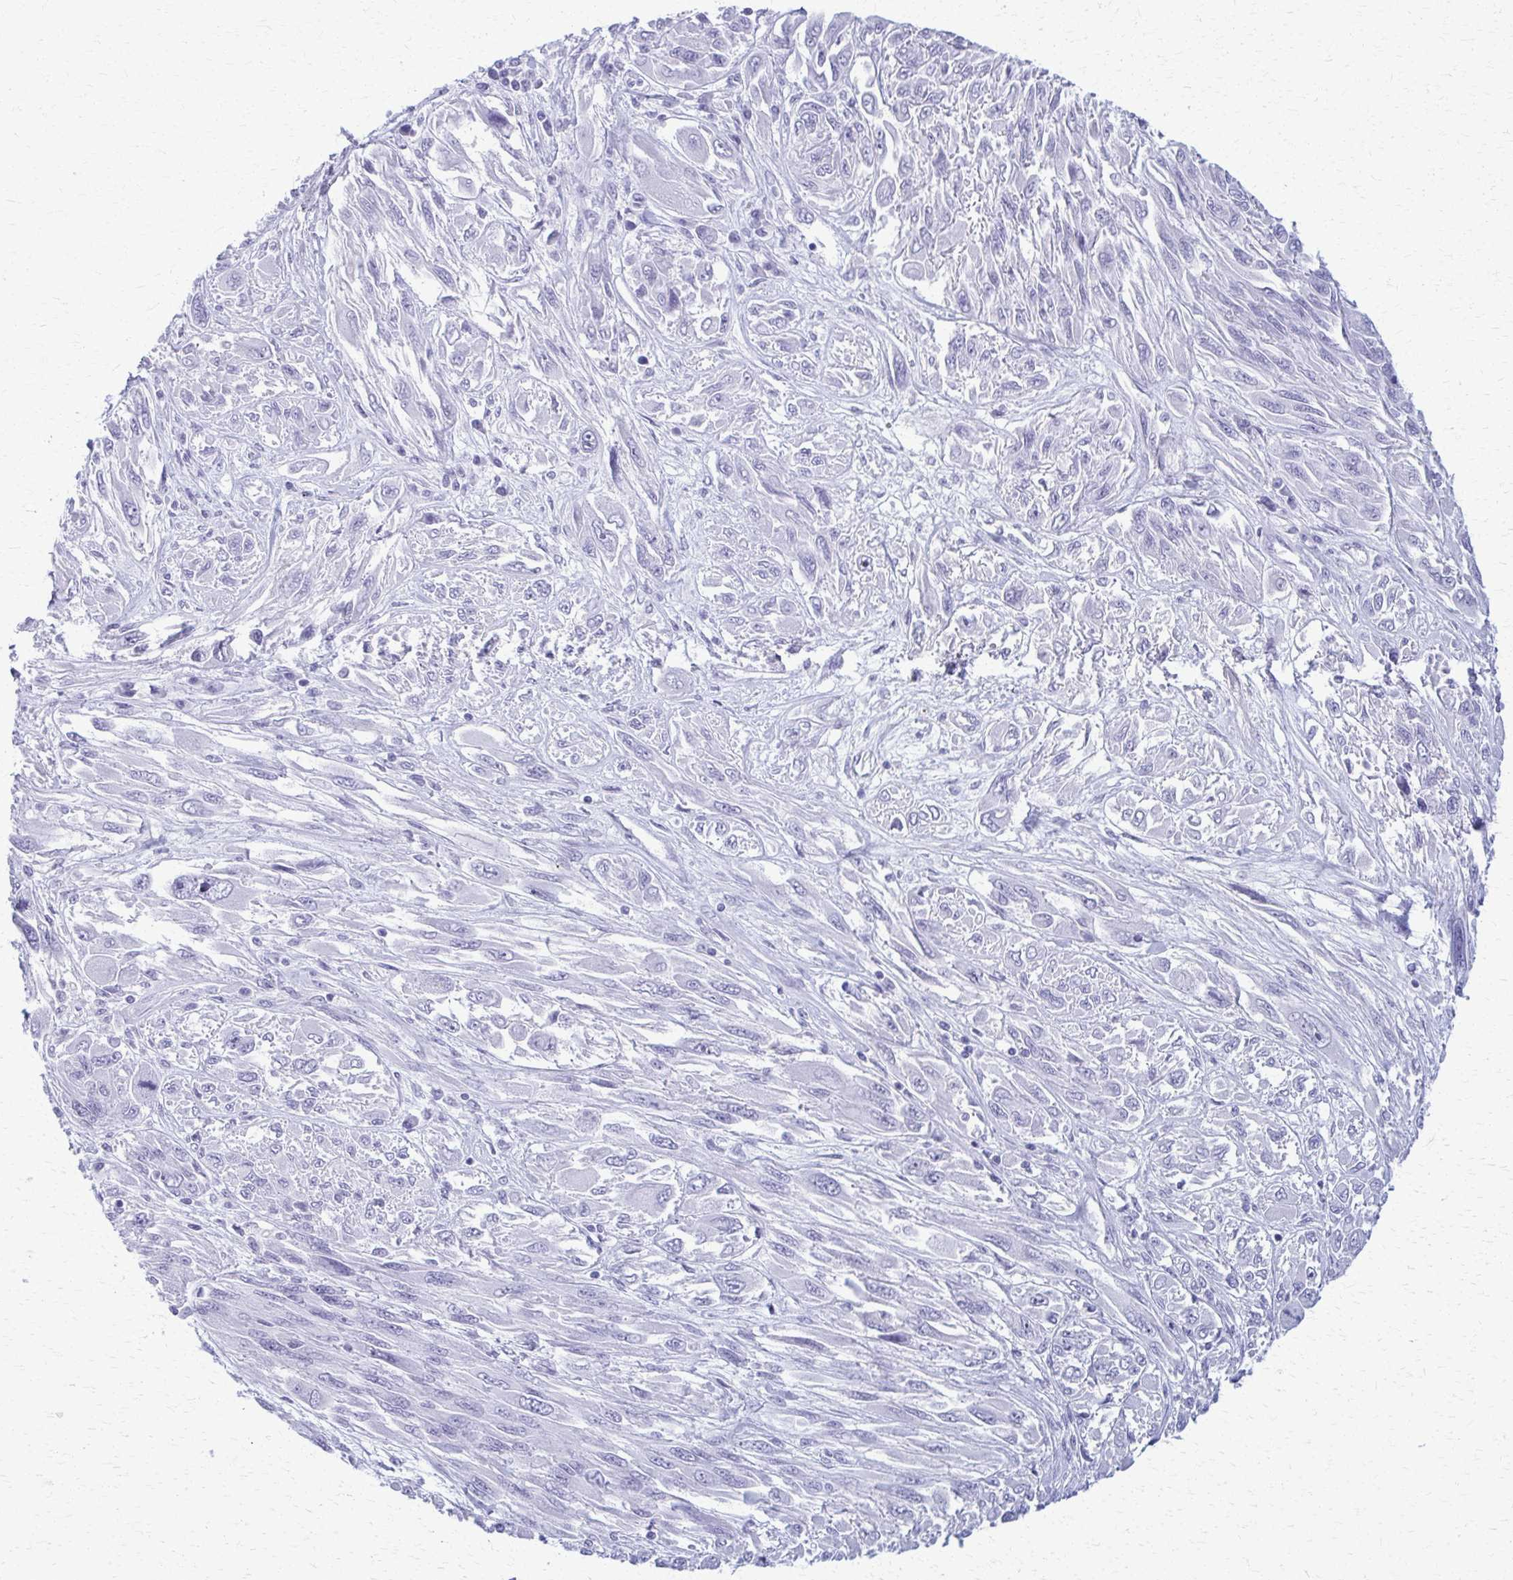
{"staining": {"intensity": "negative", "quantity": "none", "location": "none"}, "tissue": "melanoma", "cell_type": "Tumor cells", "image_type": "cancer", "snomed": [{"axis": "morphology", "description": "Malignant melanoma, NOS"}, {"axis": "topography", "description": "Skin"}], "caption": "An image of malignant melanoma stained for a protein shows no brown staining in tumor cells.", "gene": "ACSM2B", "patient": {"sex": "female", "age": 91}}